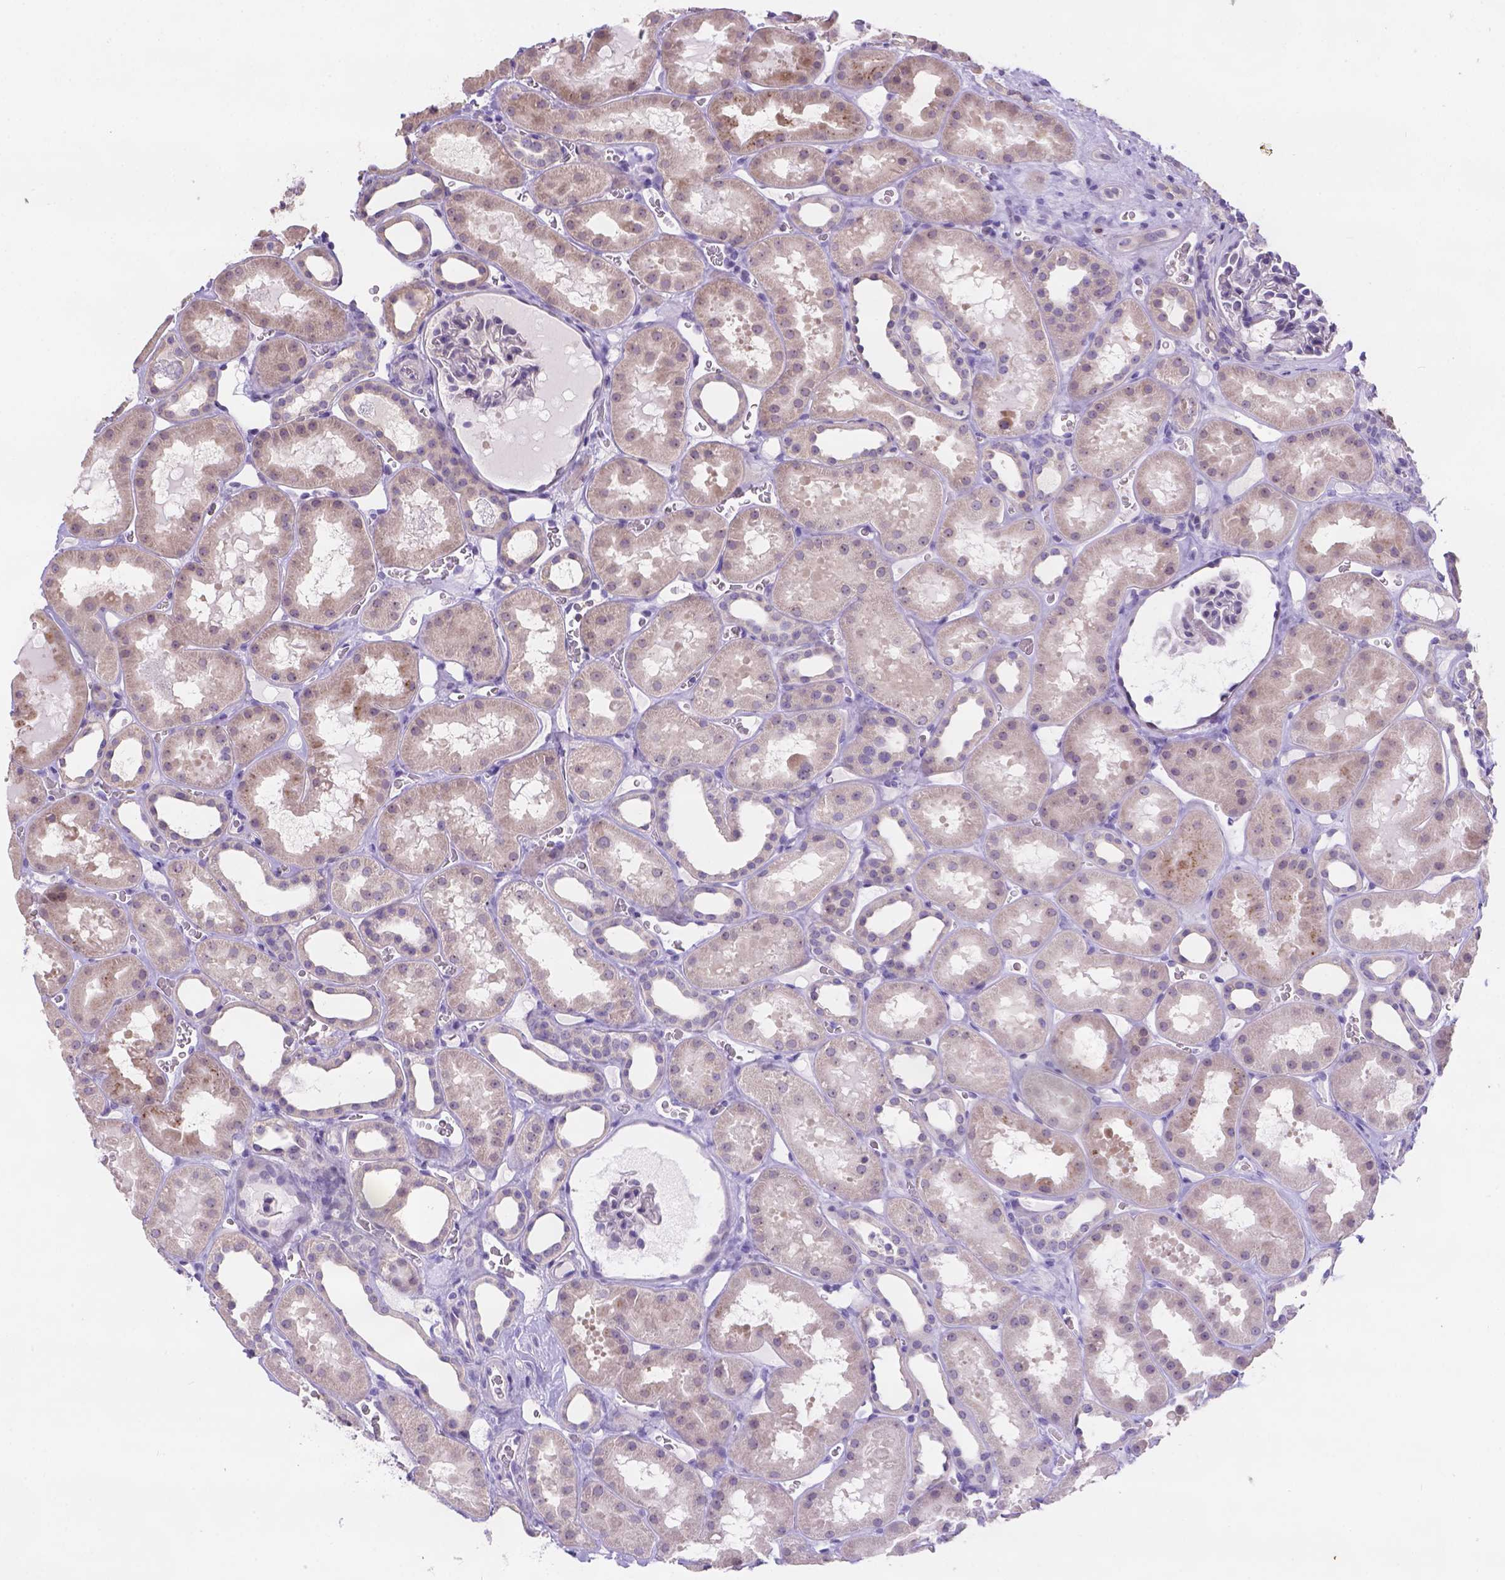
{"staining": {"intensity": "negative", "quantity": "none", "location": "none"}, "tissue": "kidney", "cell_type": "Cells in glomeruli", "image_type": "normal", "snomed": [{"axis": "morphology", "description": "Normal tissue, NOS"}, {"axis": "topography", "description": "Kidney"}], "caption": "High magnification brightfield microscopy of normal kidney stained with DAB (brown) and counterstained with hematoxylin (blue): cells in glomeruli show no significant expression. The staining is performed using DAB (3,3'-diaminobenzidine) brown chromogen with nuclei counter-stained in using hematoxylin.", "gene": "CD96", "patient": {"sex": "female", "age": 41}}